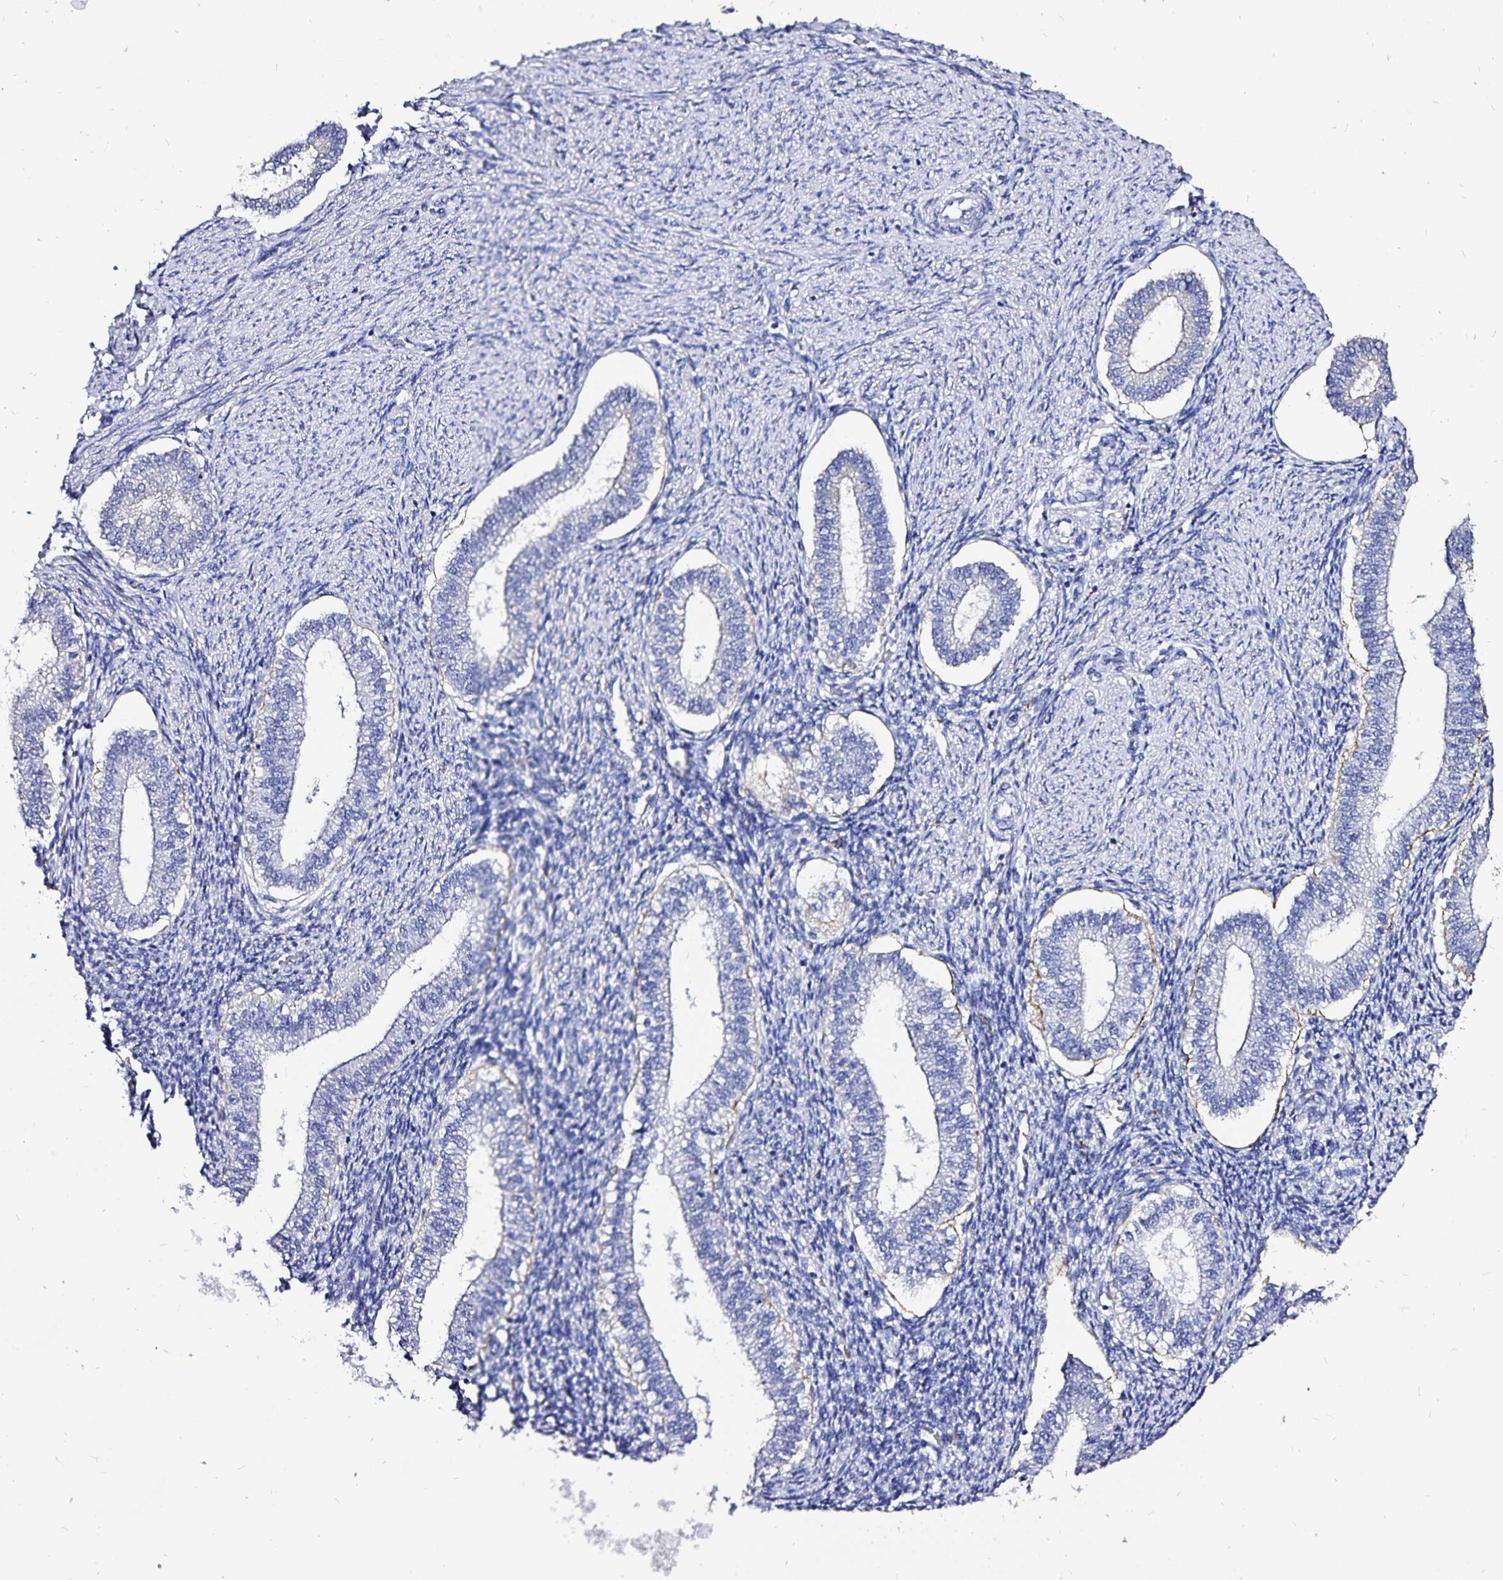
{"staining": {"intensity": "negative", "quantity": "none", "location": "none"}, "tissue": "endometrium", "cell_type": "Cells in endometrial stroma", "image_type": "normal", "snomed": [{"axis": "morphology", "description": "Normal tissue, NOS"}, {"axis": "topography", "description": "Endometrium"}], "caption": "Cells in endometrial stroma show no significant positivity in unremarkable endometrium.", "gene": "PLAC1", "patient": {"sex": "female", "age": 25}}